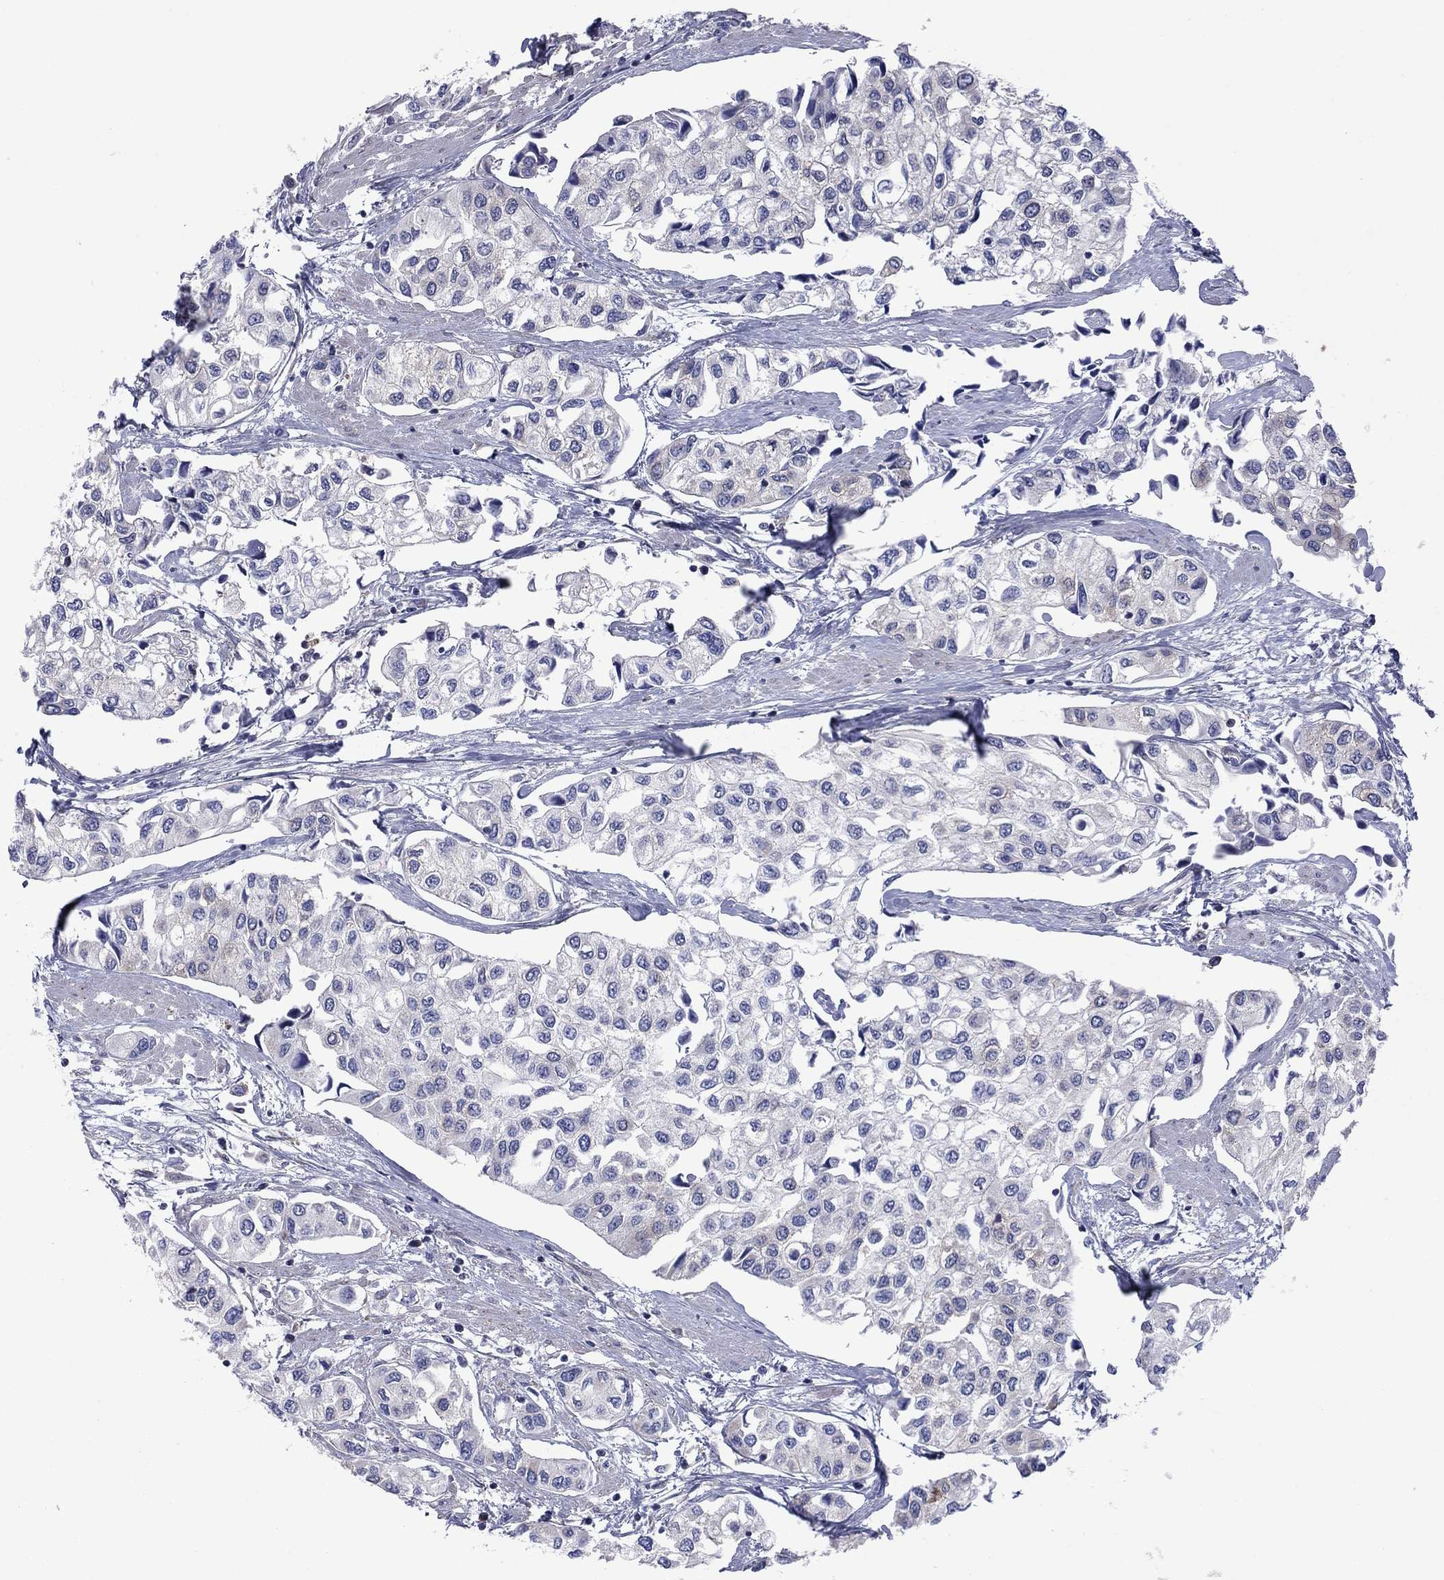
{"staining": {"intensity": "negative", "quantity": "none", "location": "none"}, "tissue": "urothelial cancer", "cell_type": "Tumor cells", "image_type": "cancer", "snomed": [{"axis": "morphology", "description": "Urothelial carcinoma, High grade"}, {"axis": "topography", "description": "Urinary bladder"}], "caption": "Immunohistochemistry histopathology image of urothelial cancer stained for a protein (brown), which displays no positivity in tumor cells. Nuclei are stained in blue.", "gene": "GPR155", "patient": {"sex": "male", "age": 73}}